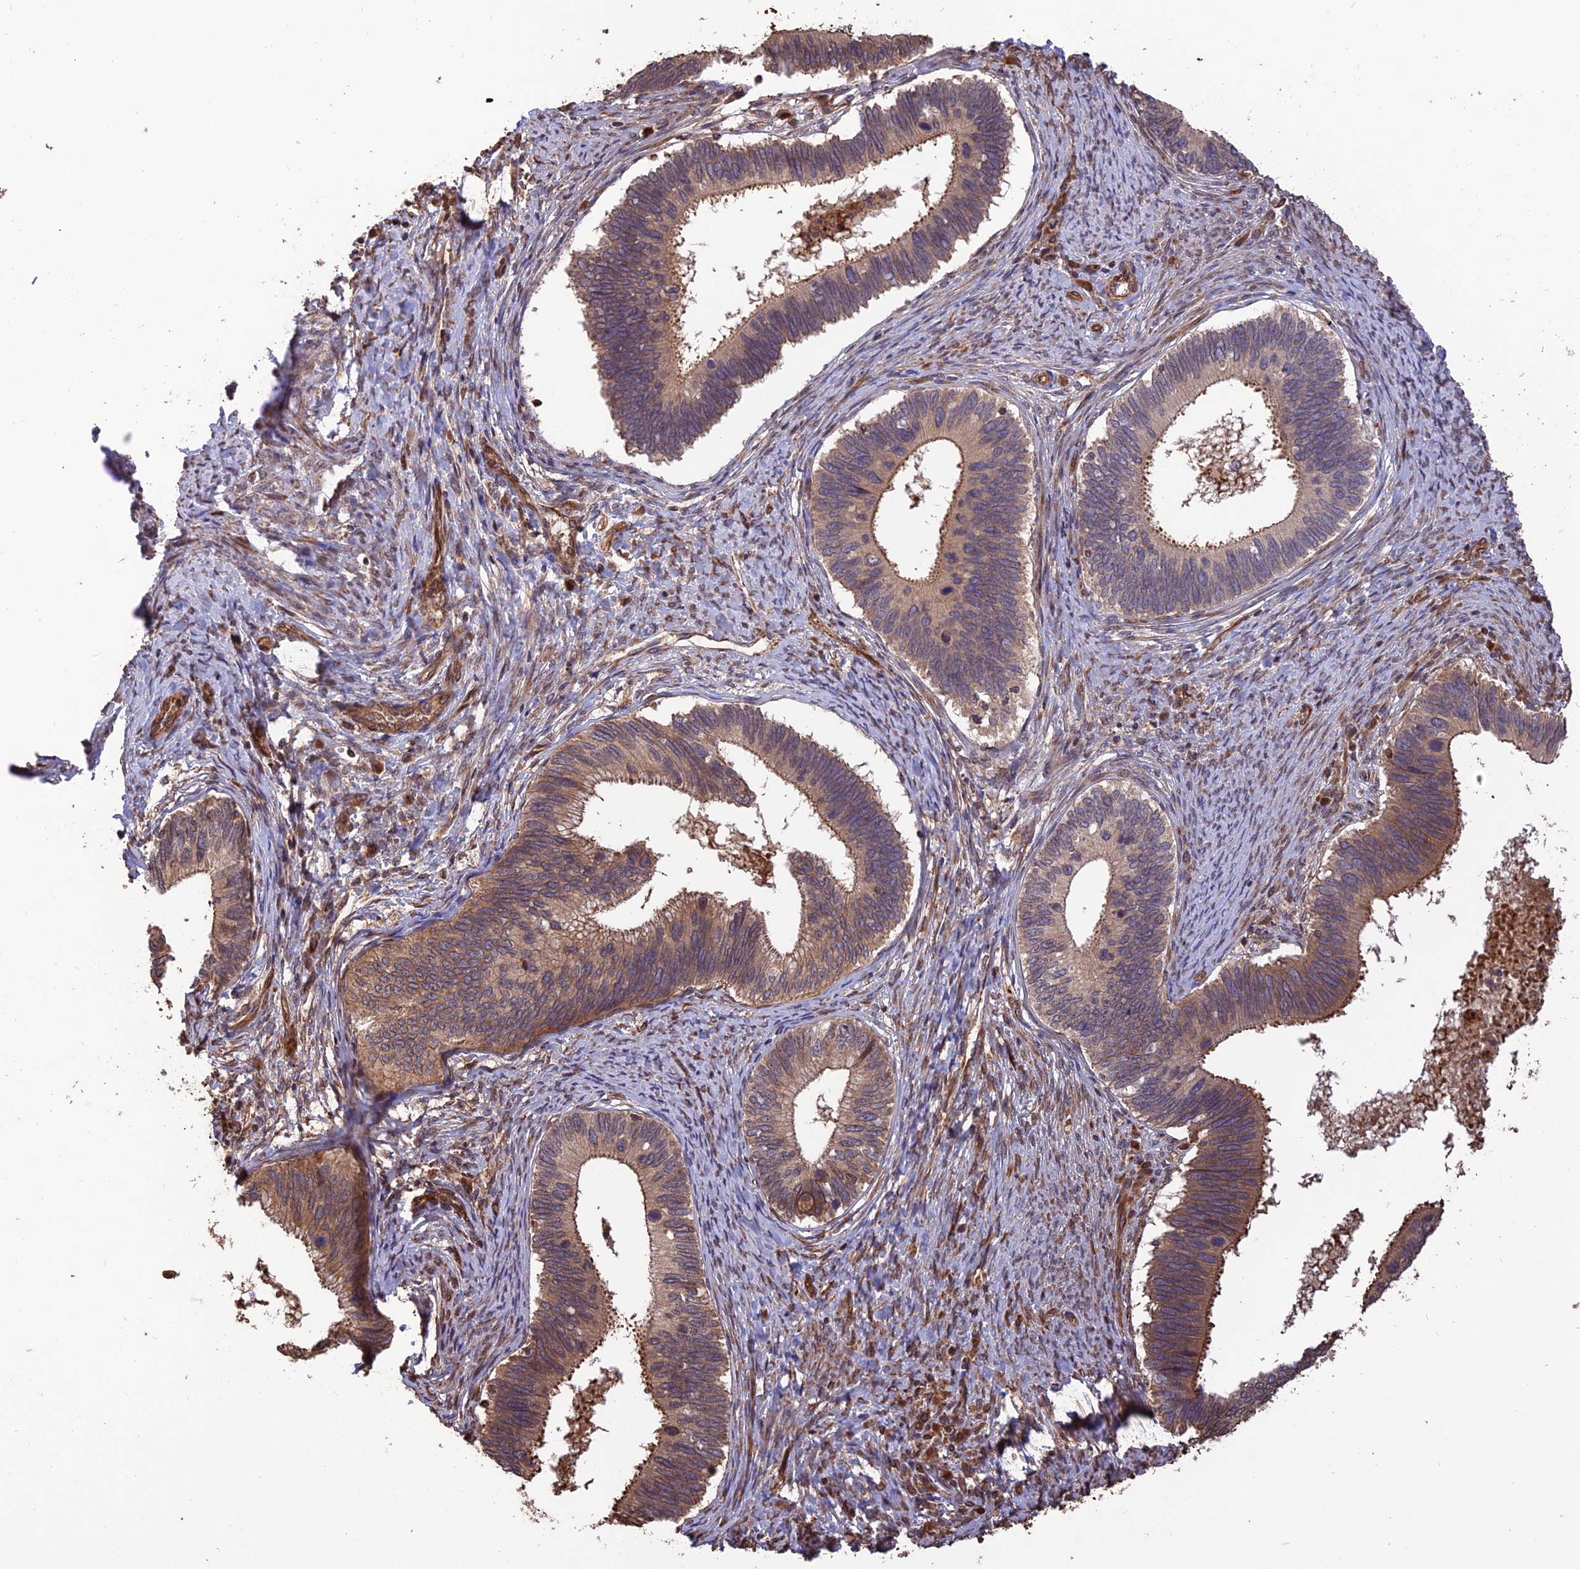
{"staining": {"intensity": "moderate", "quantity": "25%-75%", "location": "cytoplasmic/membranous"}, "tissue": "cervical cancer", "cell_type": "Tumor cells", "image_type": "cancer", "snomed": [{"axis": "morphology", "description": "Adenocarcinoma, NOS"}, {"axis": "topography", "description": "Cervix"}], "caption": "The photomicrograph demonstrates a brown stain indicating the presence of a protein in the cytoplasmic/membranous of tumor cells in adenocarcinoma (cervical).", "gene": "CREBL2", "patient": {"sex": "female", "age": 42}}